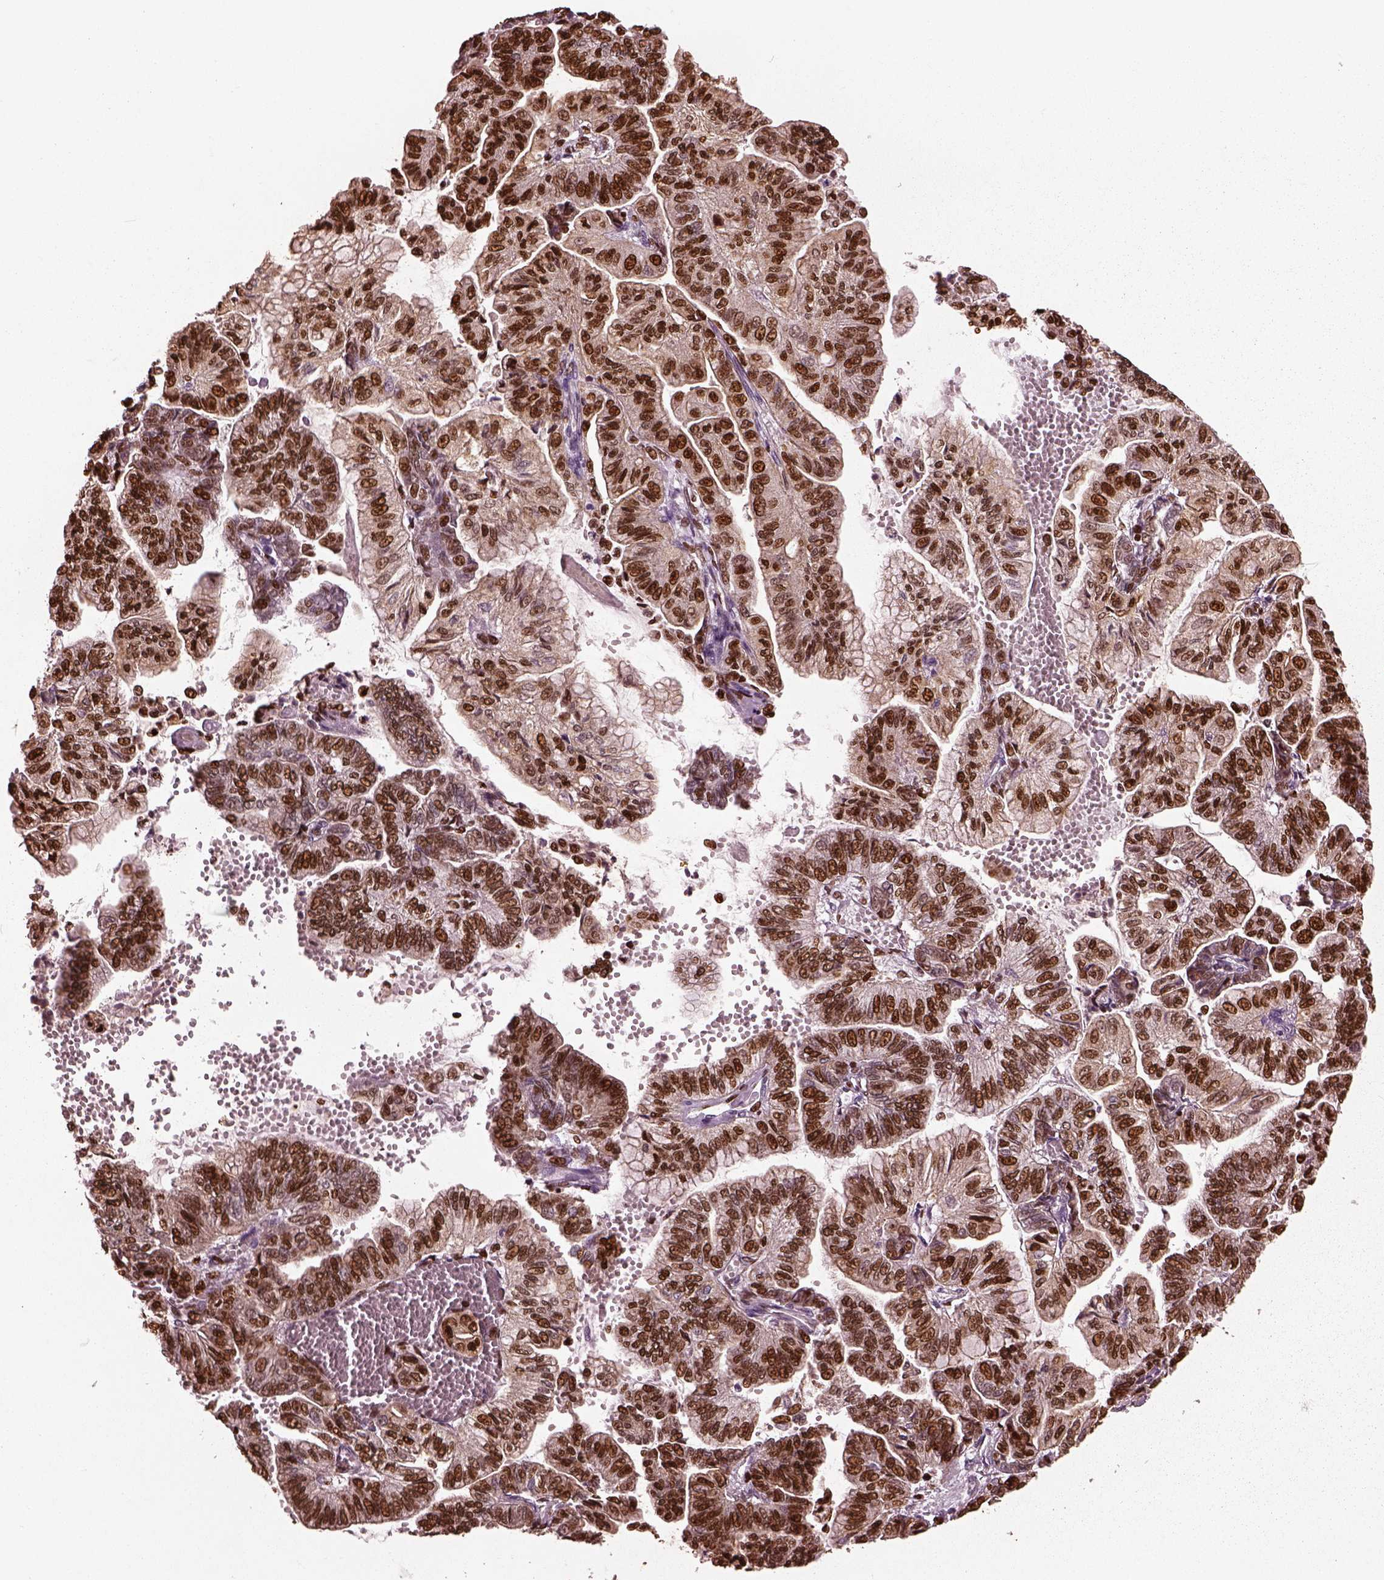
{"staining": {"intensity": "strong", "quantity": "25%-75%", "location": "nuclear"}, "tissue": "stomach cancer", "cell_type": "Tumor cells", "image_type": "cancer", "snomed": [{"axis": "morphology", "description": "Adenocarcinoma, NOS"}, {"axis": "topography", "description": "Stomach"}], "caption": "IHC (DAB (3,3'-diaminobenzidine)) staining of human stomach cancer displays strong nuclear protein expression in about 25%-75% of tumor cells. The staining was performed using DAB to visualize the protein expression in brown, while the nuclei were stained in blue with hematoxylin (Magnification: 20x).", "gene": "RUFY3", "patient": {"sex": "male", "age": 83}}